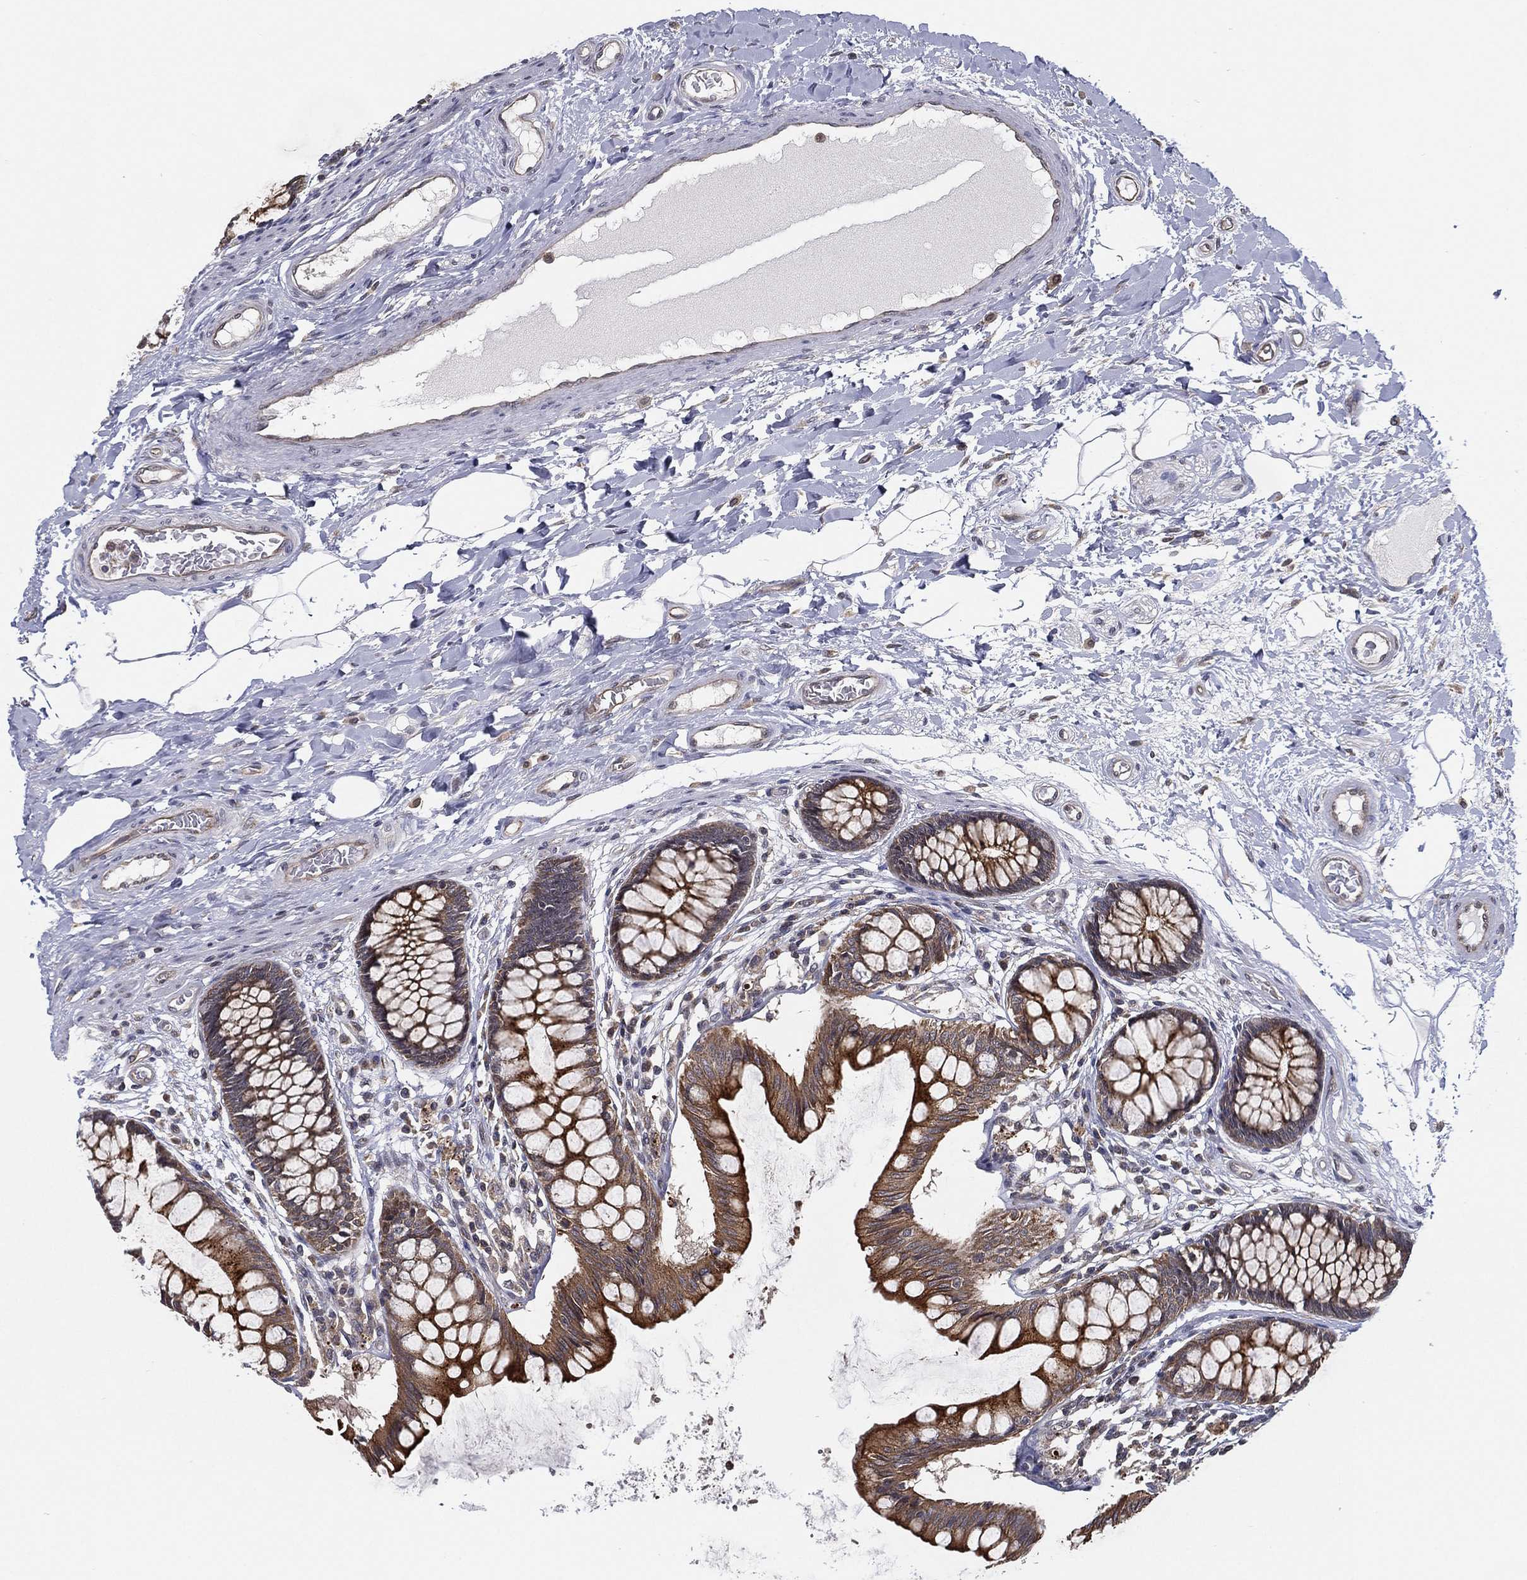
{"staining": {"intensity": "weak", "quantity": "<25%", "location": "cytoplasmic/membranous"}, "tissue": "colon", "cell_type": "Endothelial cells", "image_type": "normal", "snomed": [{"axis": "morphology", "description": "Normal tissue, NOS"}, {"axis": "topography", "description": "Colon"}], "caption": "The immunohistochemistry (IHC) photomicrograph has no significant expression in endothelial cells of colon. (DAB (3,3'-diaminobenzidine) immunohistochemistry with hematoxylin counter stain).", "gene": "UACA", "patient": {"sex": "female", "age": 65}}